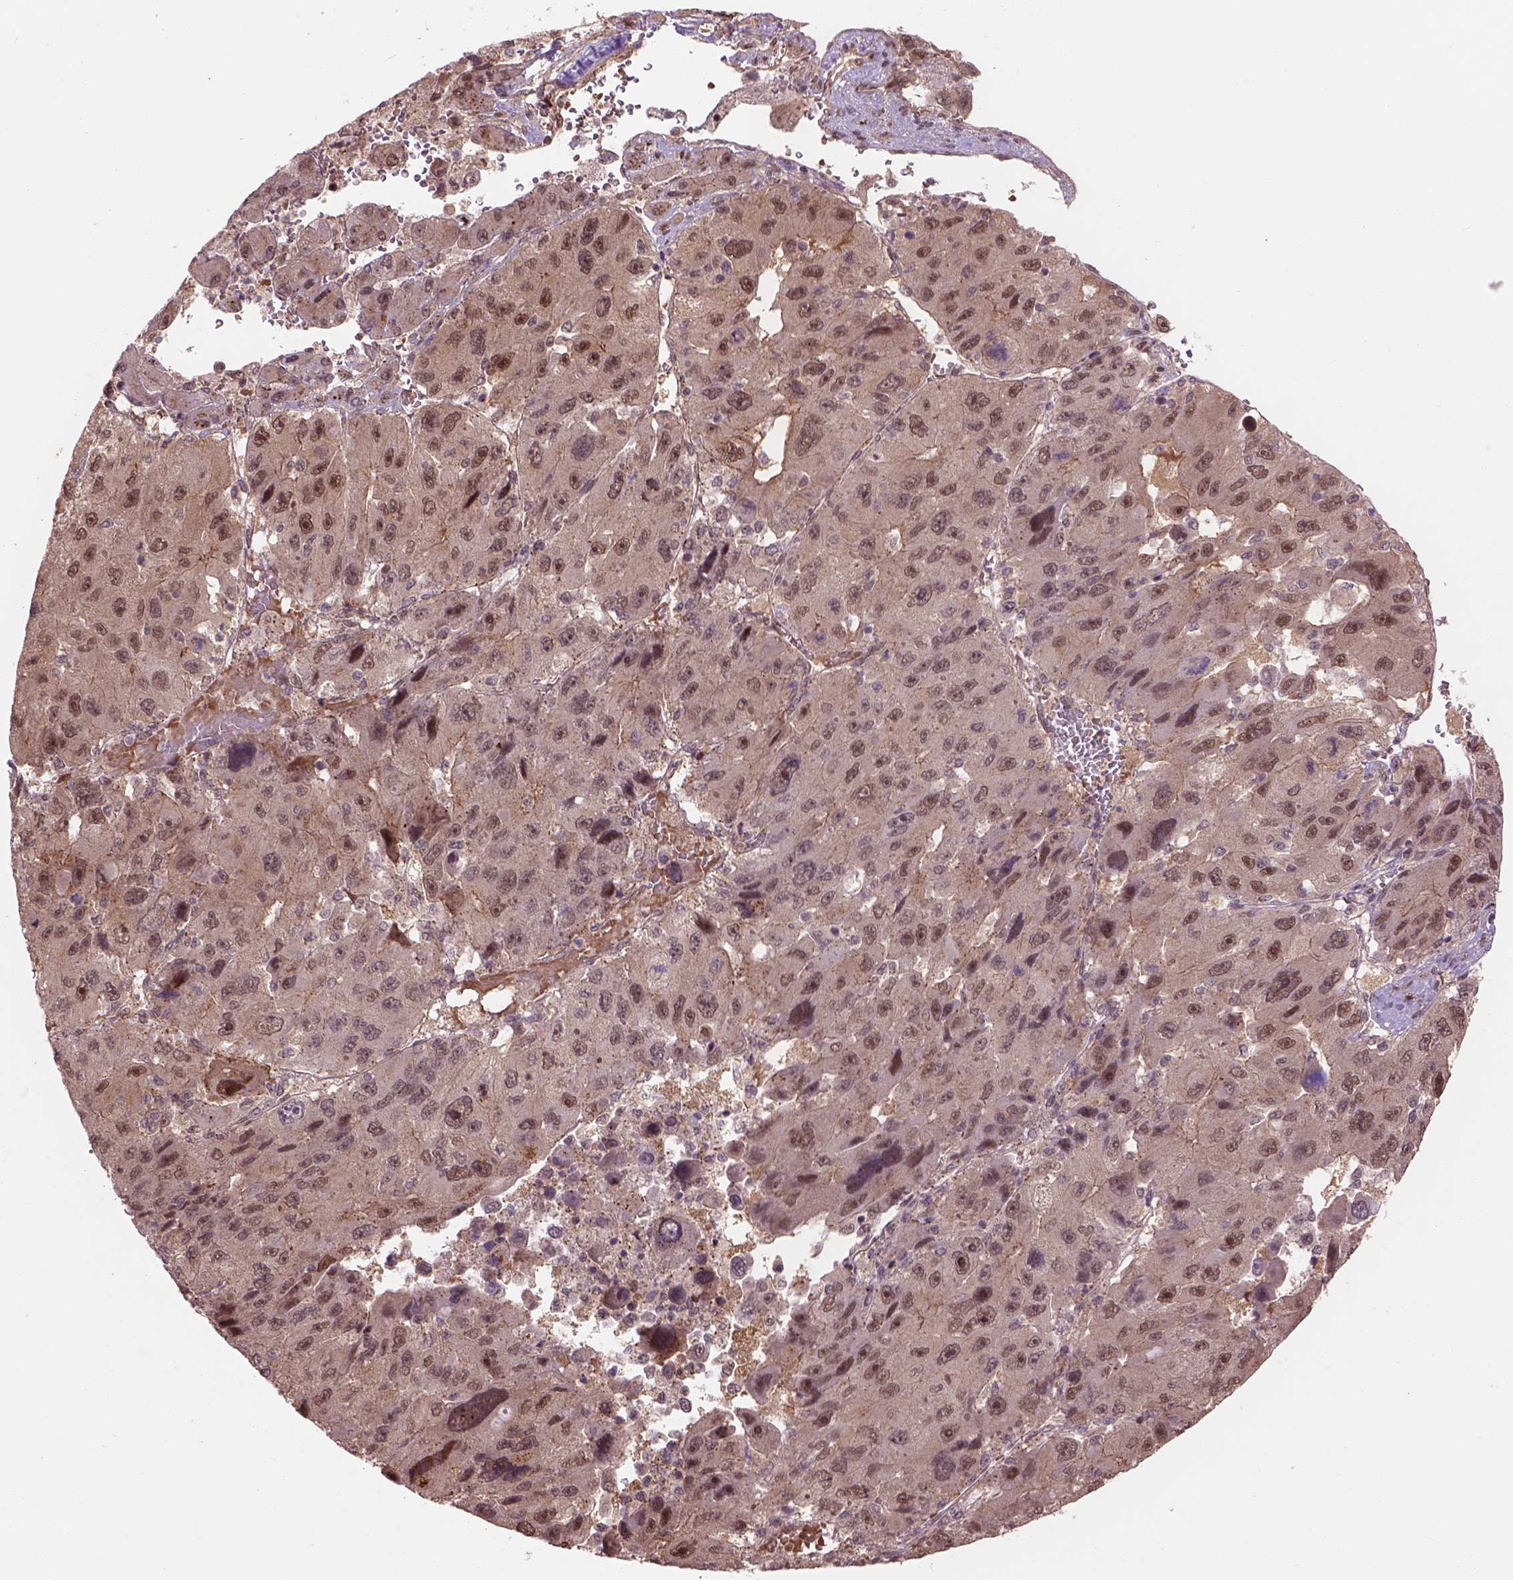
{"staining": {"intensity": "moderate", "quantity": "25%-75%", "location": "cytoplasmic/membranous,nuclear"}, "tissue": "liver cancer", "cell_type": "Tumor cells", "image_type": "cancer", "snomed": [{"axis": "morphology", "description": "Carcinoma, Hepatocellular, NOS"}, {"axis": "topography", "description": "Liver"}], "caption": "Liver cancer stained with immunohistochemistry (IHC) displays moderate cytoplasmic/membranous and nuclear positivity in approximately 25%-75% of tumor cells.", "gene": "PSMD11", "patient": {"sex": "female", "age": 41}}